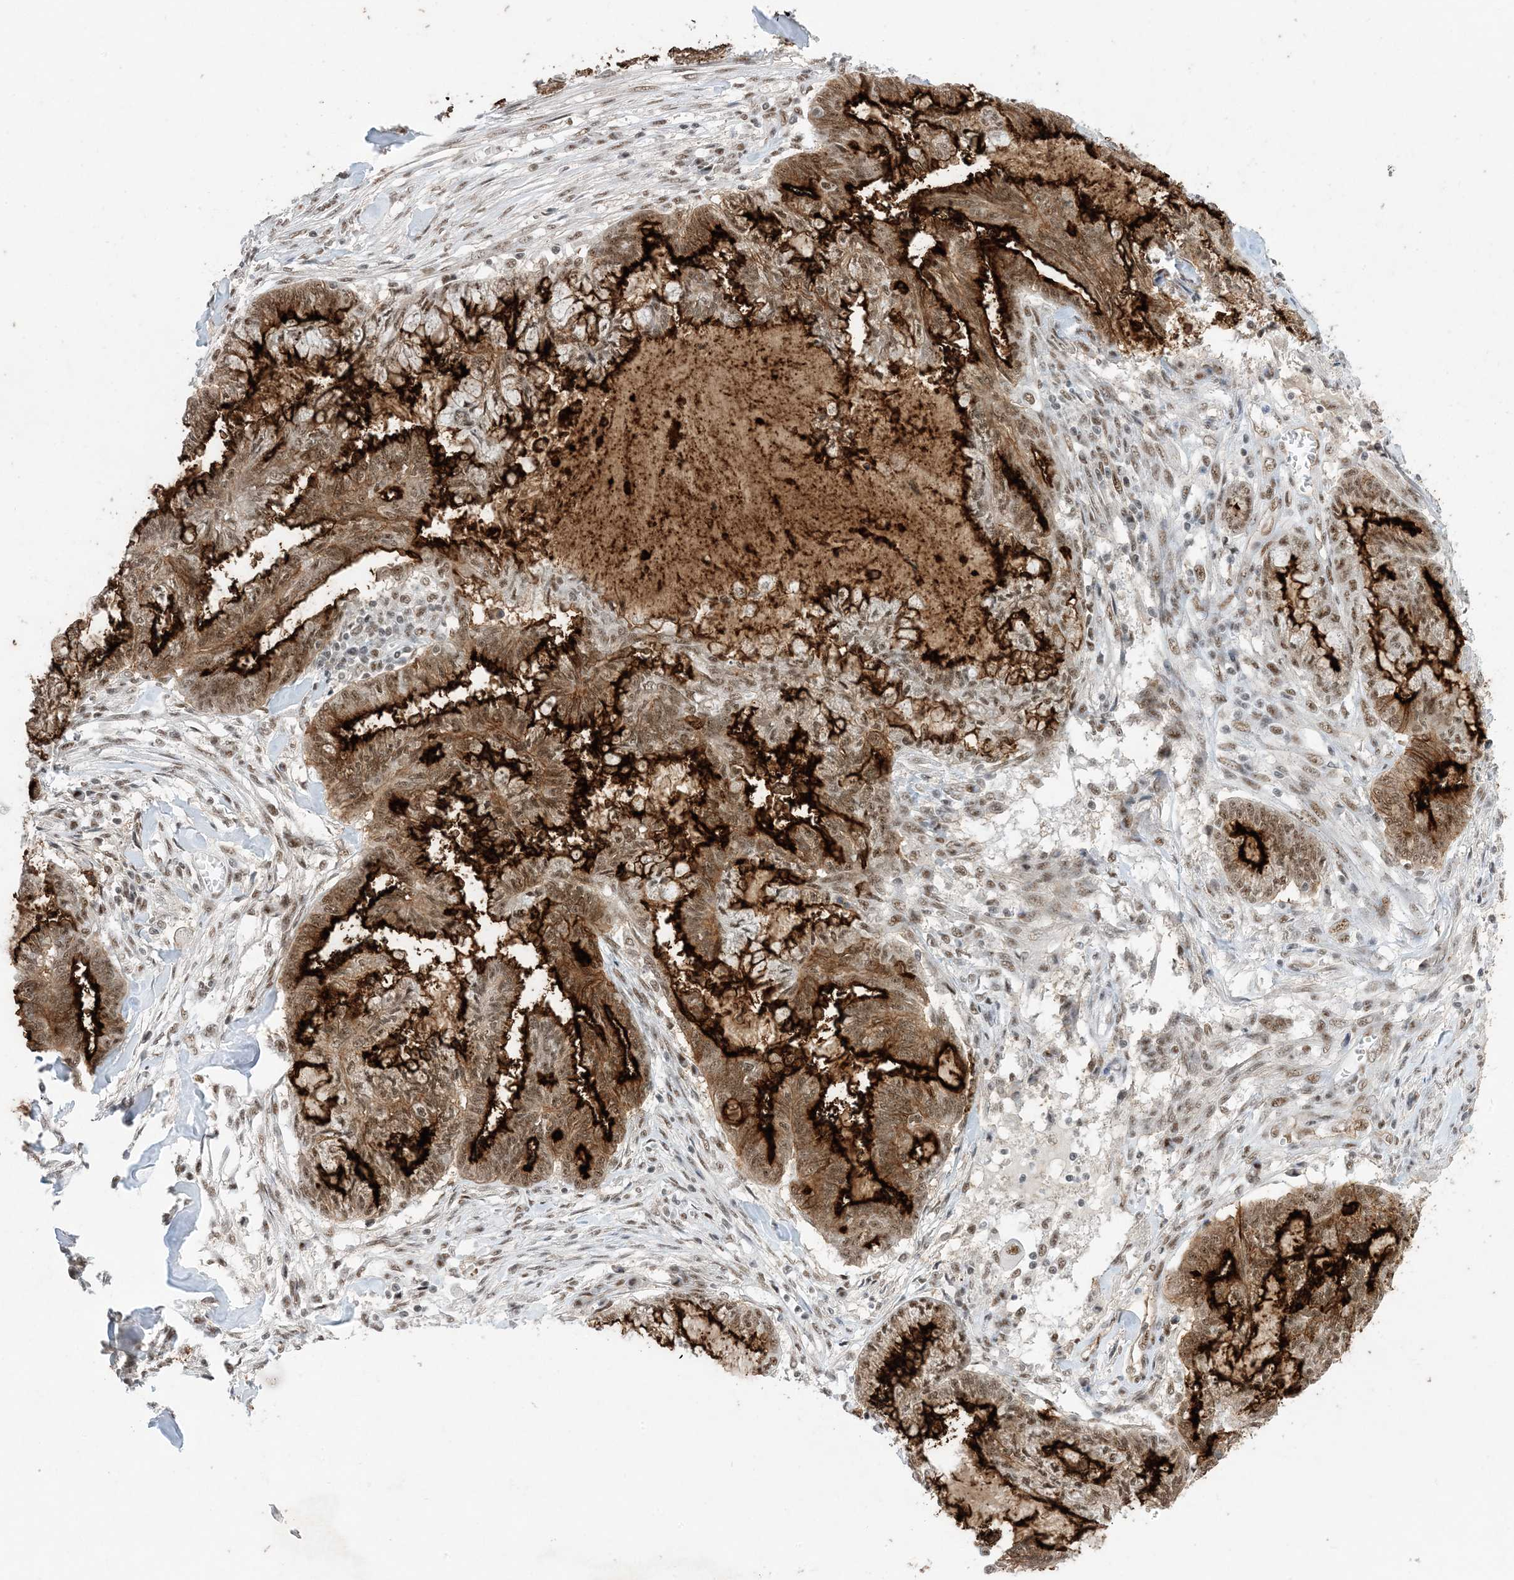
{"staining": {"intensity": "strong", "quantity": ">75%", "location": "cytoplasmic/membranous,nuclear"}, "tissue": "endometrial cancer", "cell_type": "Tumor cells", "image_type": "cancer", "snomed": [{"axis": "morphology", "description": "Adenocarcinoma, NOS"}, {"axis": "topography", "description": "Endometrium"}], "caption": "Approximately >75% of tumor cells in human endometrial adenocarcinoma demonstrate strong cytoplasmic/membranous and nuclear protein expression as visualized by brown immunohistochemical staining.", "gene": "SF3A3", "patient": {"sex": "female", "age": 86}}